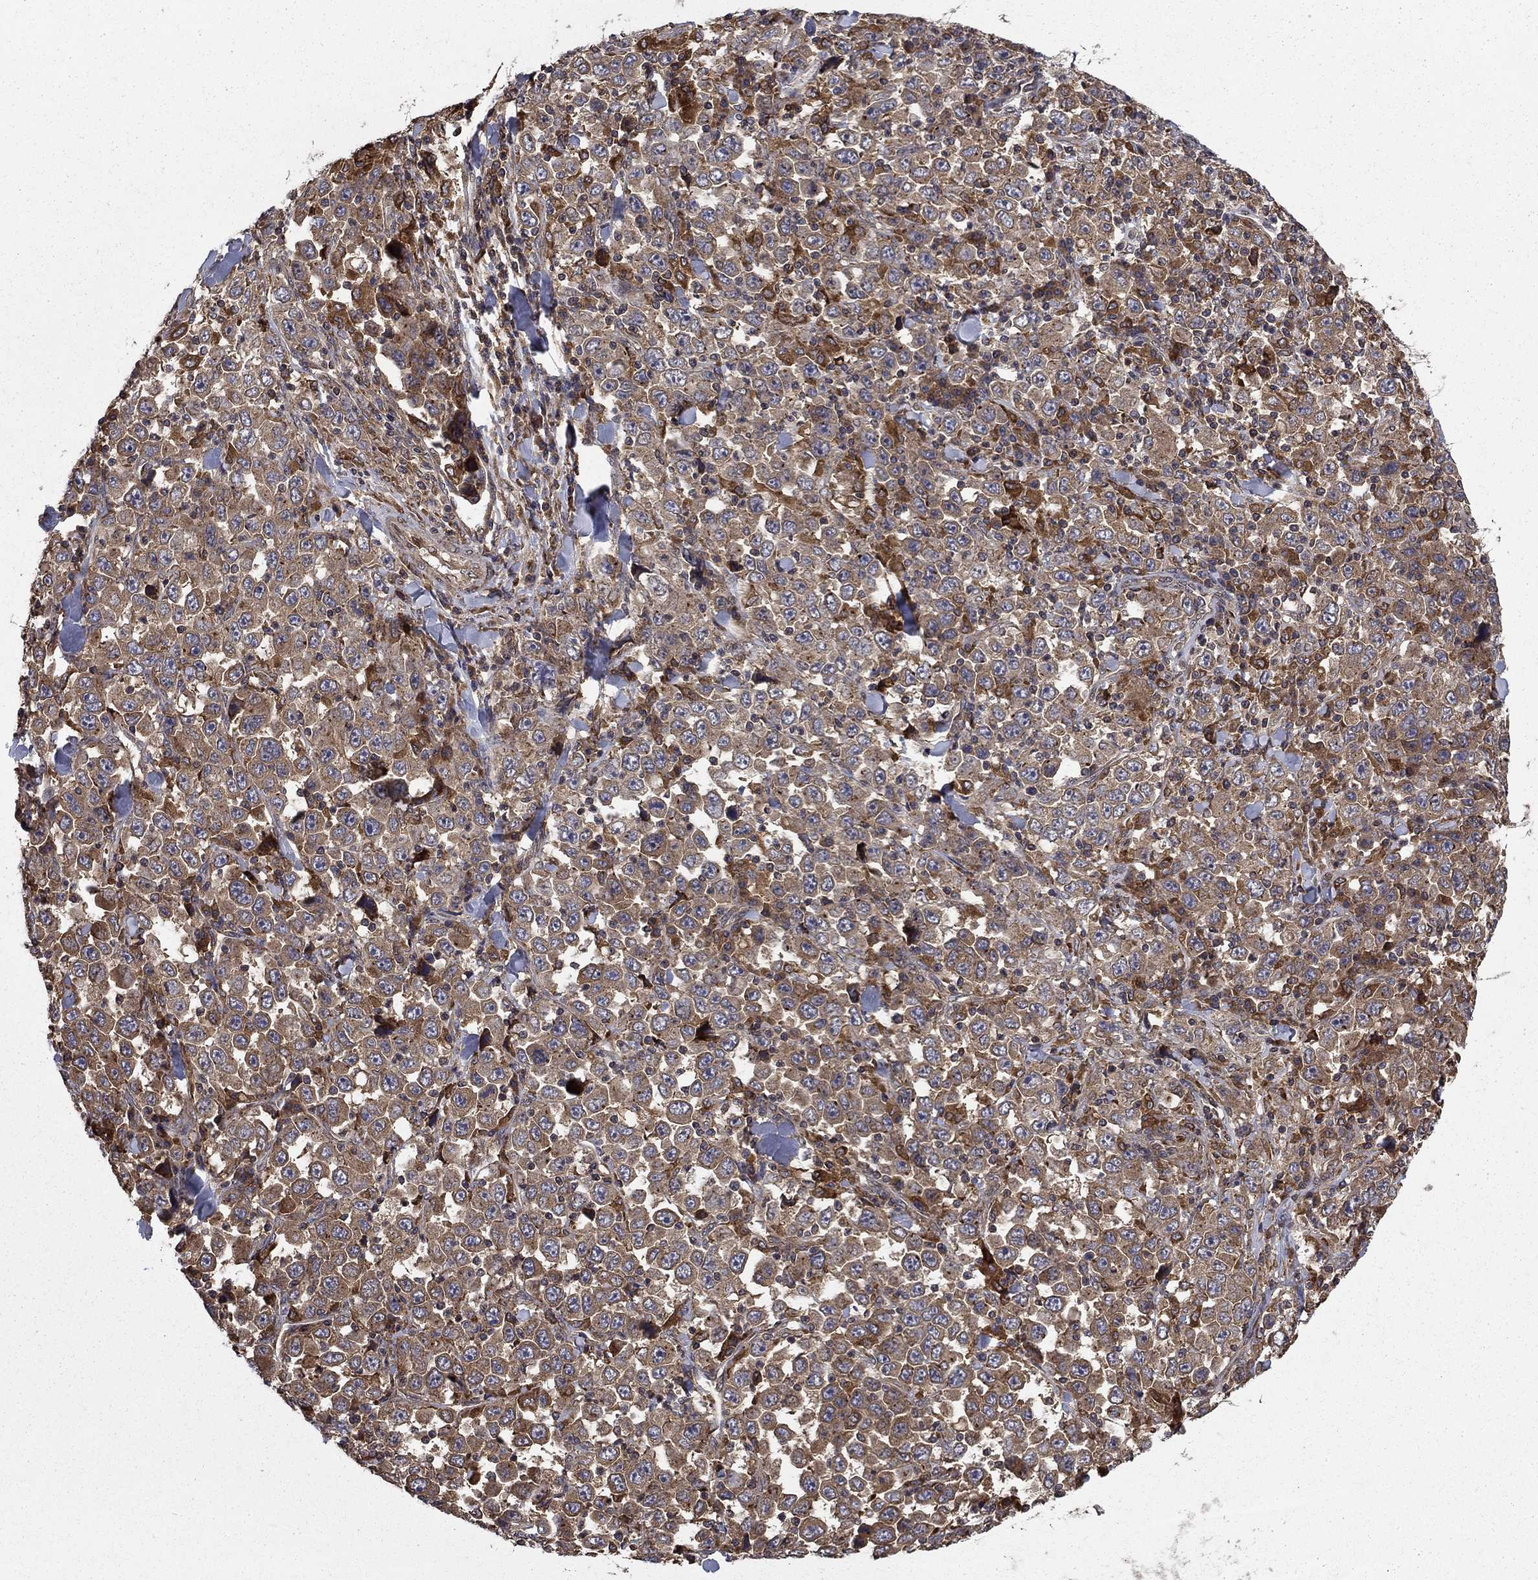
{"staining": {"intensity": "moderate", "quantity": "25%-75%", "location": "cytoplasmic/membranous"}, "tissue": "stomach cancer", "cell_type": "Tumor cells", "image_type": "cancer", "snomed": [{"axis": "morphology", "description": "Normal tissue, NOS"}, {"axis": "morphology", "description": "Adenocarcinoma, NOS"}, {"axis": "topography", "description": "Stomach, upper"}, {"axis": "topography", "description": "Stomach"}], "caption": "The immunohistochemical stain shows moderate cytoplasmic/membranous staining in tumor cells of stomach cancer (adenocarcinoma) tissue.", "gene": "BABAM2", "patient": {"sex": "male", "age": 59}}